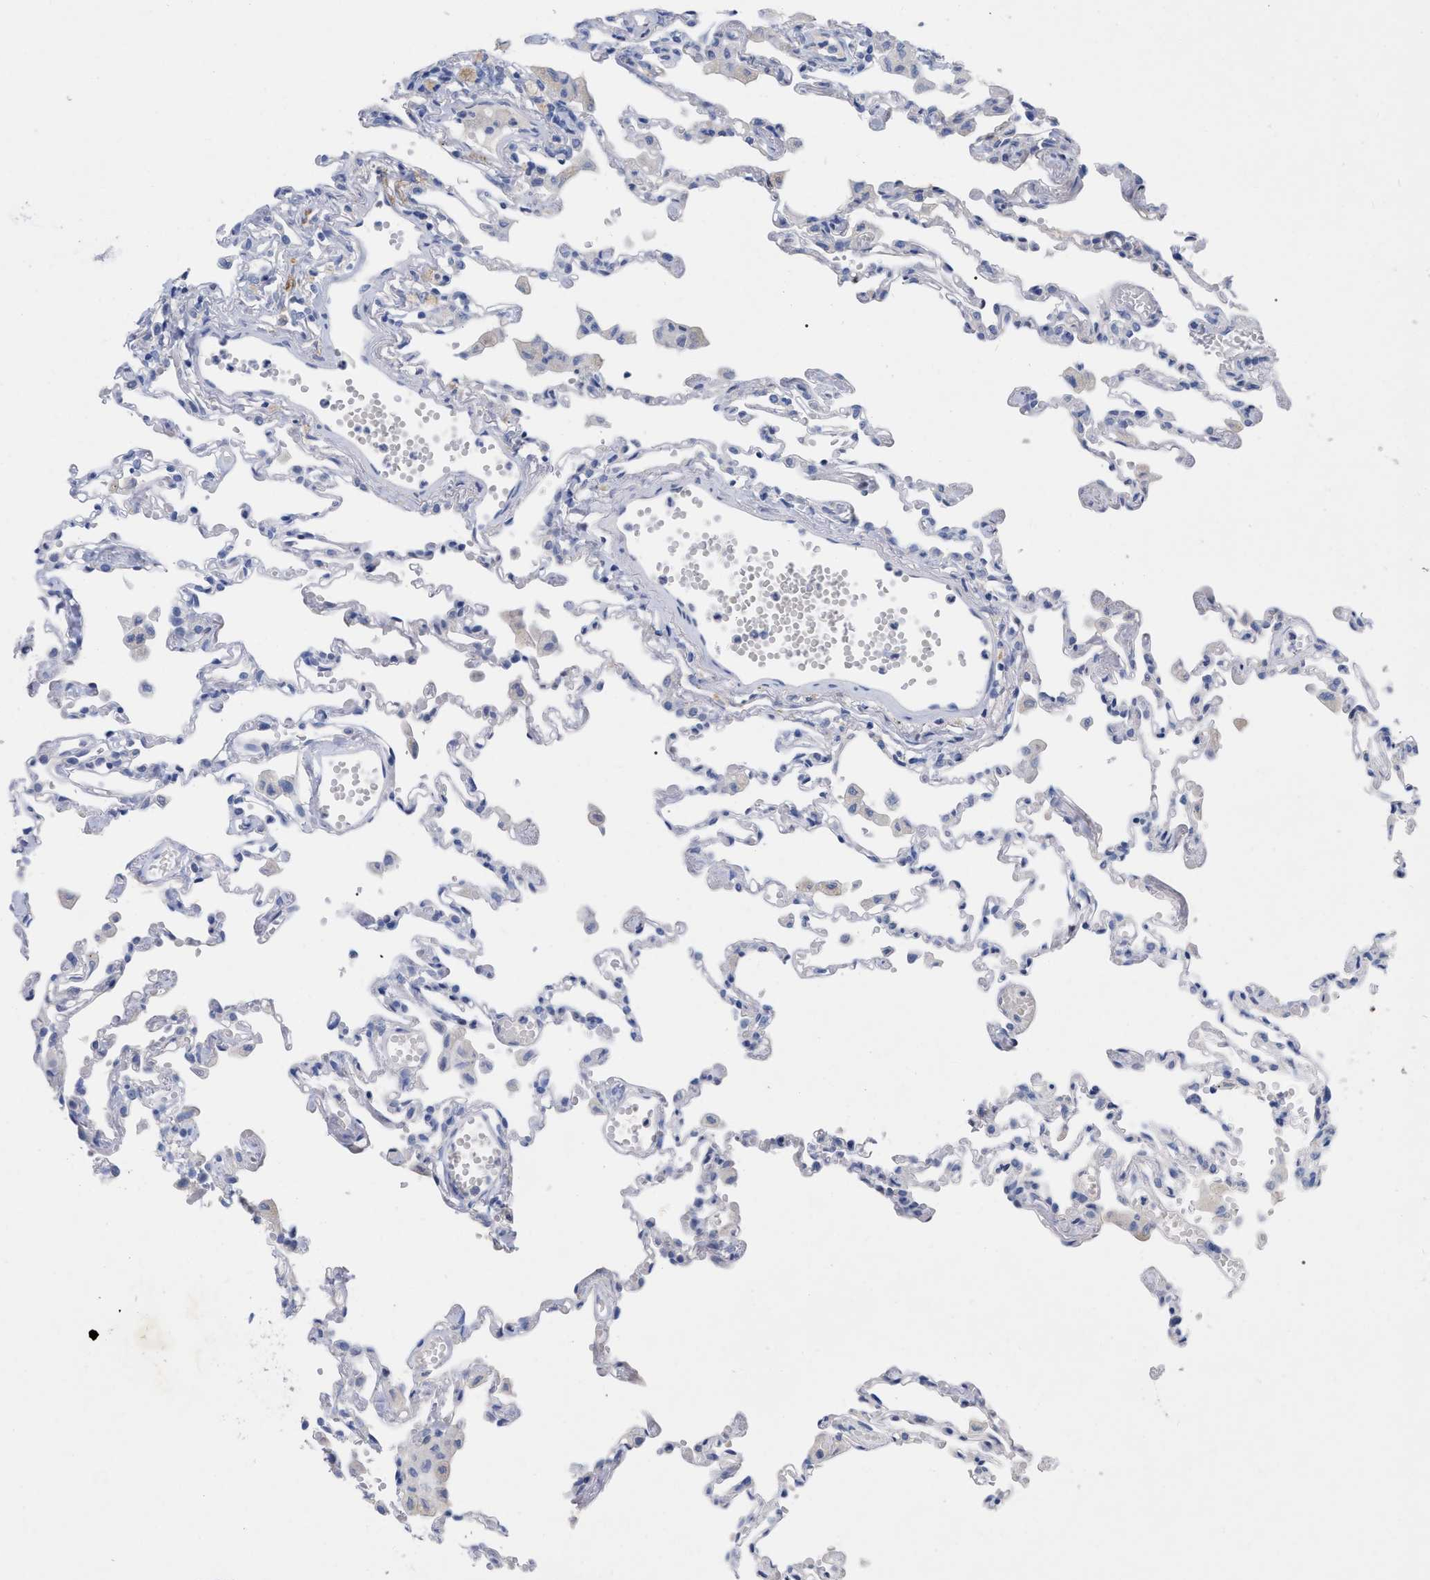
{"staining": {"intensity": "negative", "quantity": "none", "location": "none"}, "tissue": "lung", "cell_type": "Alveolar cells", "image_type": "normal", "snomed": [{"axis": "morphology", "description": "Normal tissue, NOS"}, {"axis": "topography", "description": "Bronchus"}, {"axis": "topography", "description": "Lung"}], "caption": "This is a photomicrograph of IHC staining of unremarkable lung, which shows no positivity in alveolar cells. Nuclei are stained in blue.", "gene": "HAPLN1", "patient": {"sex": "female", "age": 49}}